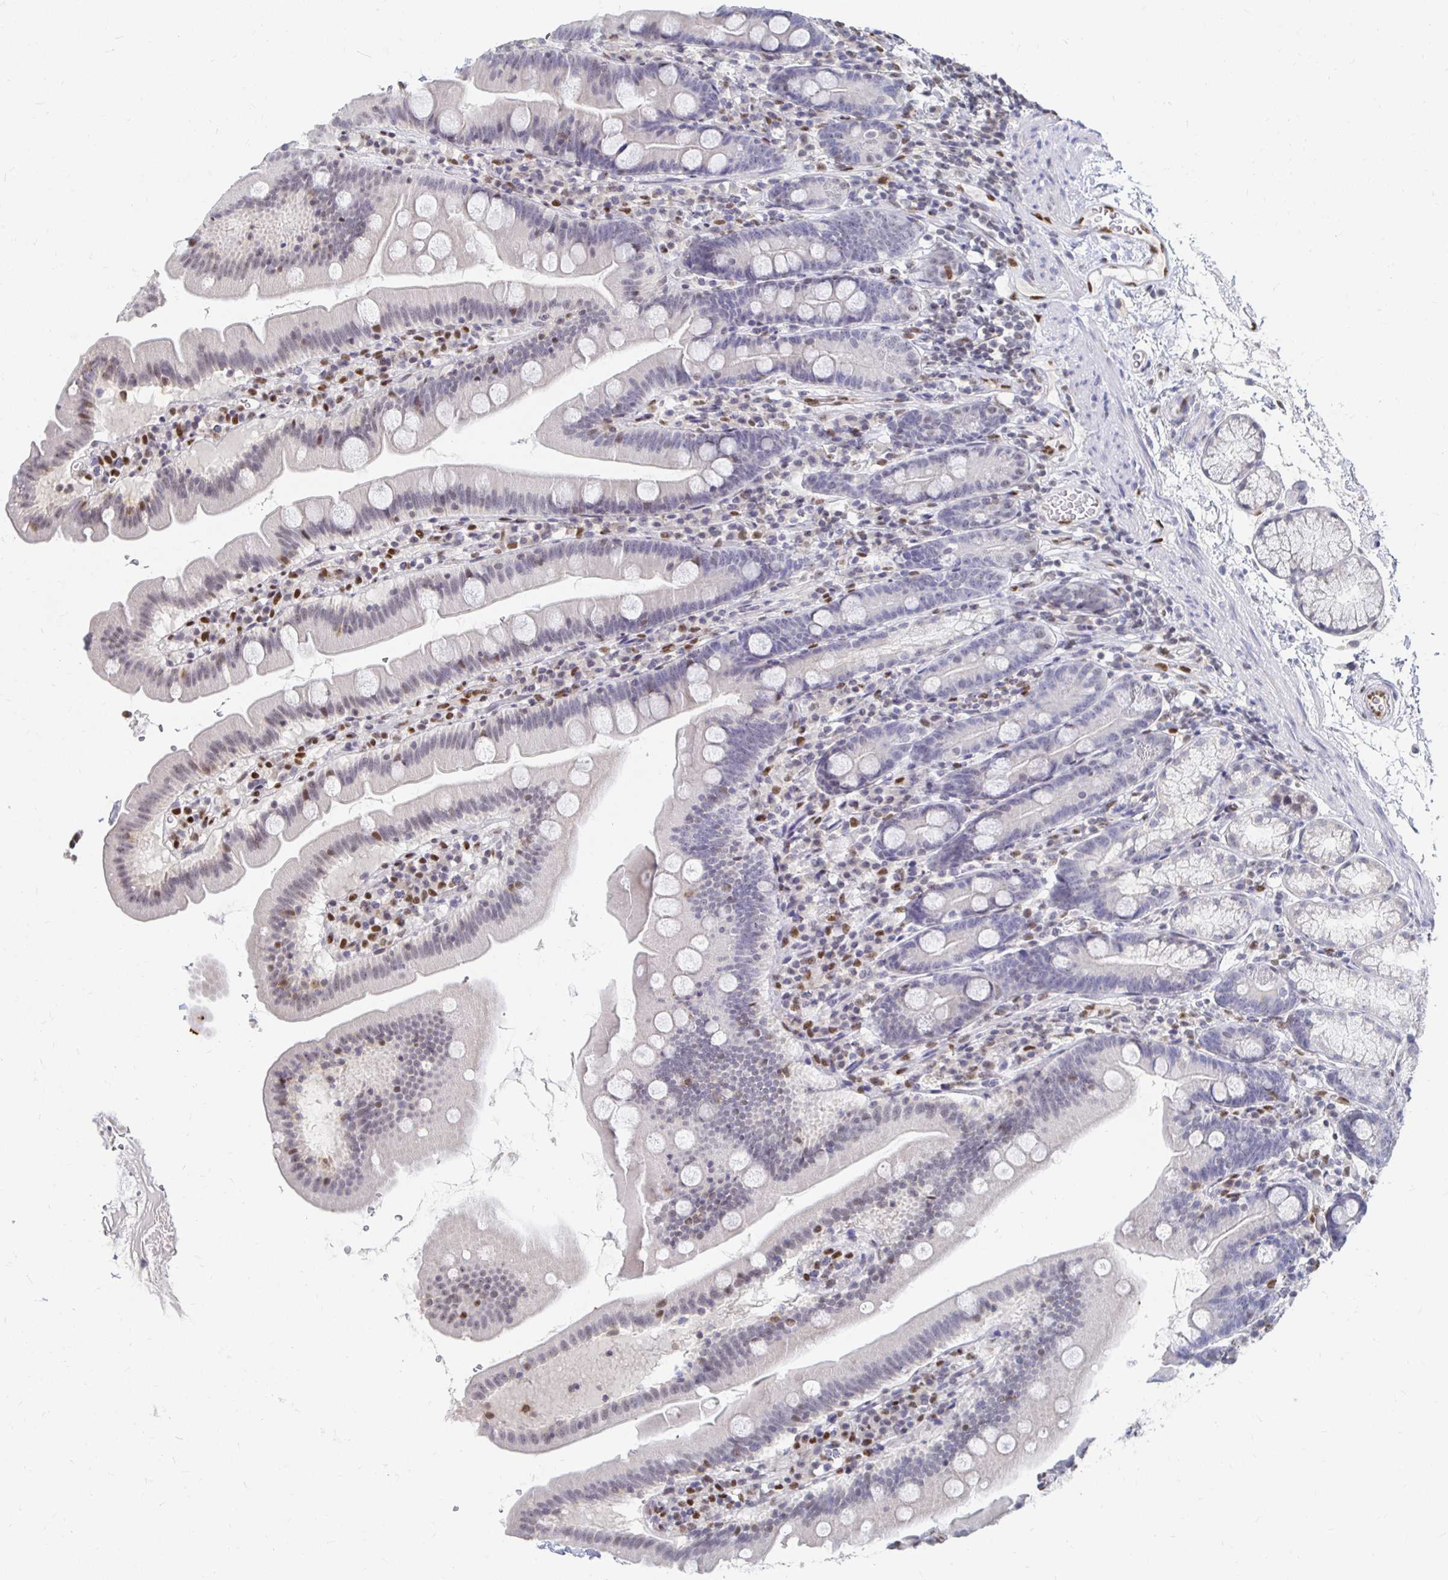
{"staining": {"intensity": "weak", "quantity": "25%-75%", "location": "nuclear"}, "tissue": "duodenum", "cell_type": "Glandular cells", "image_type": "normal", "snomed": [{"axis": "morphology", "description": "Normal tissue, NOS"}, {"axis": "topography", "description": "Duodenum"}], "caption": "Immunohistochemical staining of benign duodenum displays low levels of weak nuclear expression in approximately 25%-75% of glandular cells. The protein of interest is stained brown, and the nuclei are stained in blue (DAB IHC with brightfield microscopy, high magnification).", "gene": "CLIC3", "patient": {"sex": "female", "age": 67}}